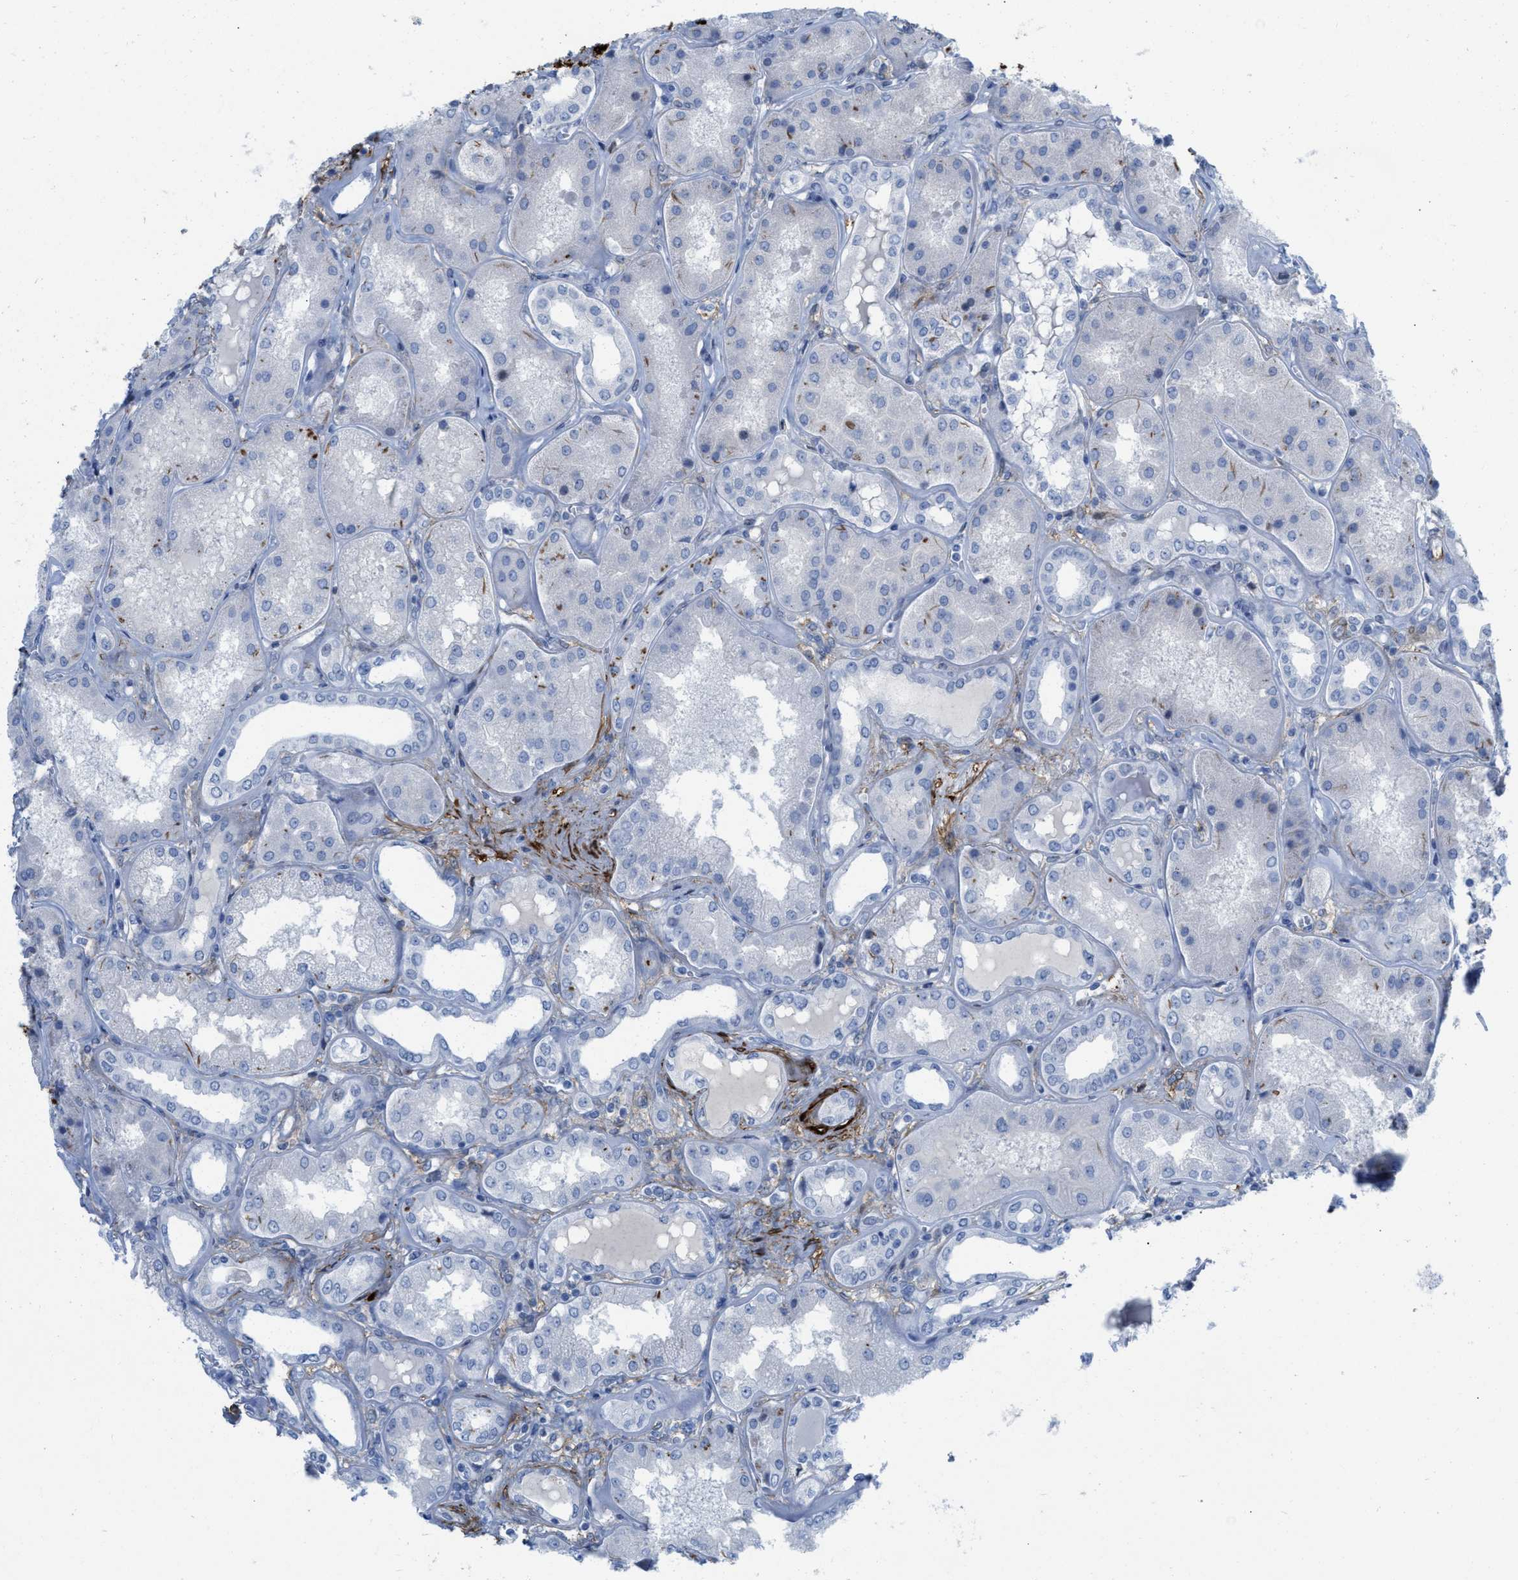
{"staining": {"intensity": "negative", "quantity": "none", "location": "none"}, "tissue": "kidney", "cell_type": "Cells in glomeruli", "image_type": "normal", "snomed": [{"axis": "morphology", "description": "Normal tissue, NOS"}, {"axis": "topography", "description": "Kidney"}], "caption": "Unremarkable kidney was stained to show a protein in brown. There is no significant positivity in cells in glomeruli.", "gene": "TAGLN", "patient": {"sex": "female", "age": 56}}